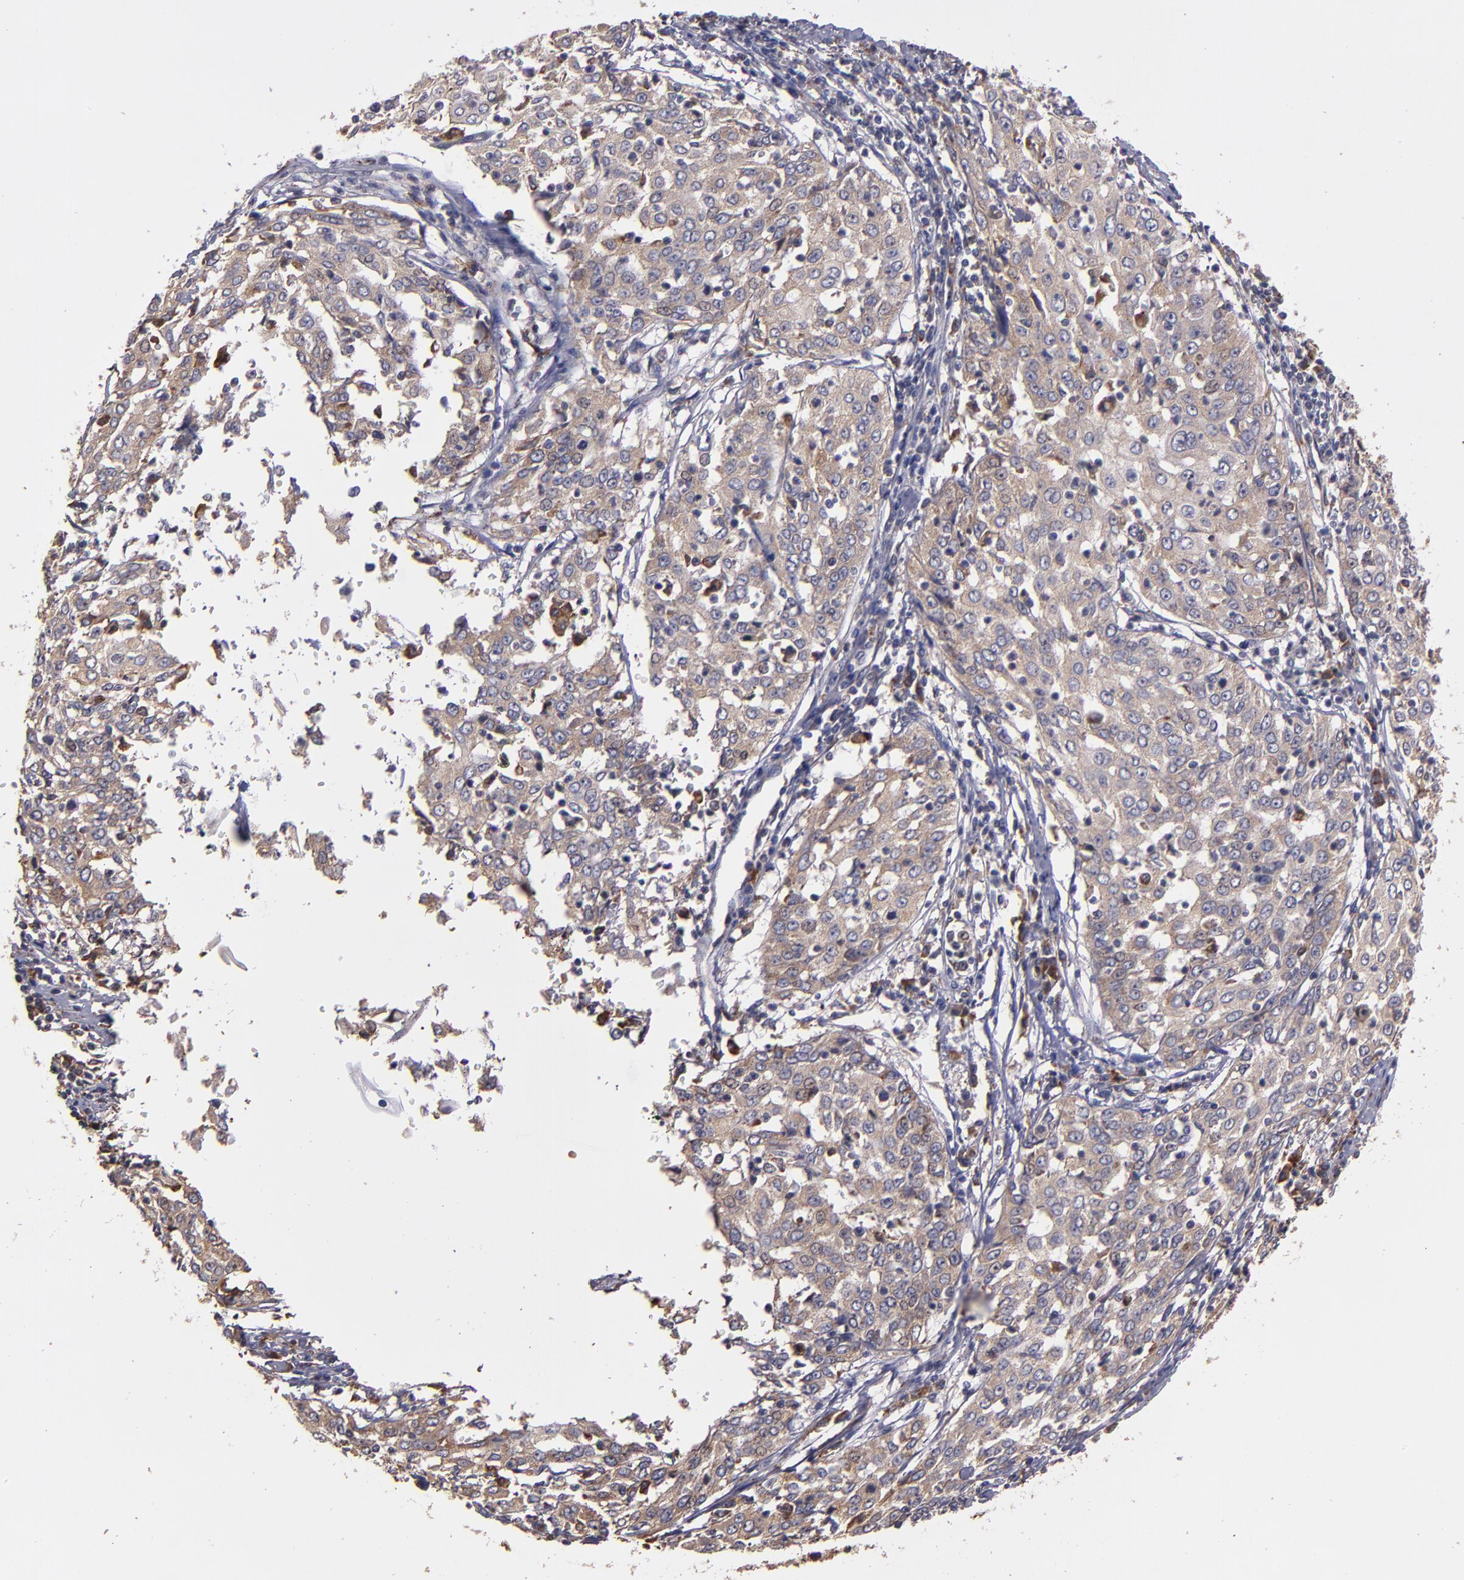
{"staining": {"intensity": "weak", "quantity": ">75%", "location": "cytoplasmic/membranous"}, "tissue": "cervical cancer", "cell_type": "Tumor cells", "image_type": "cancer", "snomed": [{"axis": "morphology", "description": "Squamous cell carcinoma, NOS"}, {"axis": "topography", "description": "Cervix"}], "caption": "About >75% of tumor cells in human cervical cancer reveal weak cytoplasmic/membranous protein positivity as visualized by brown immunohistochemical staining.", "gene": "IFIH1", "patient": {"sex": "female", "age": 39}}